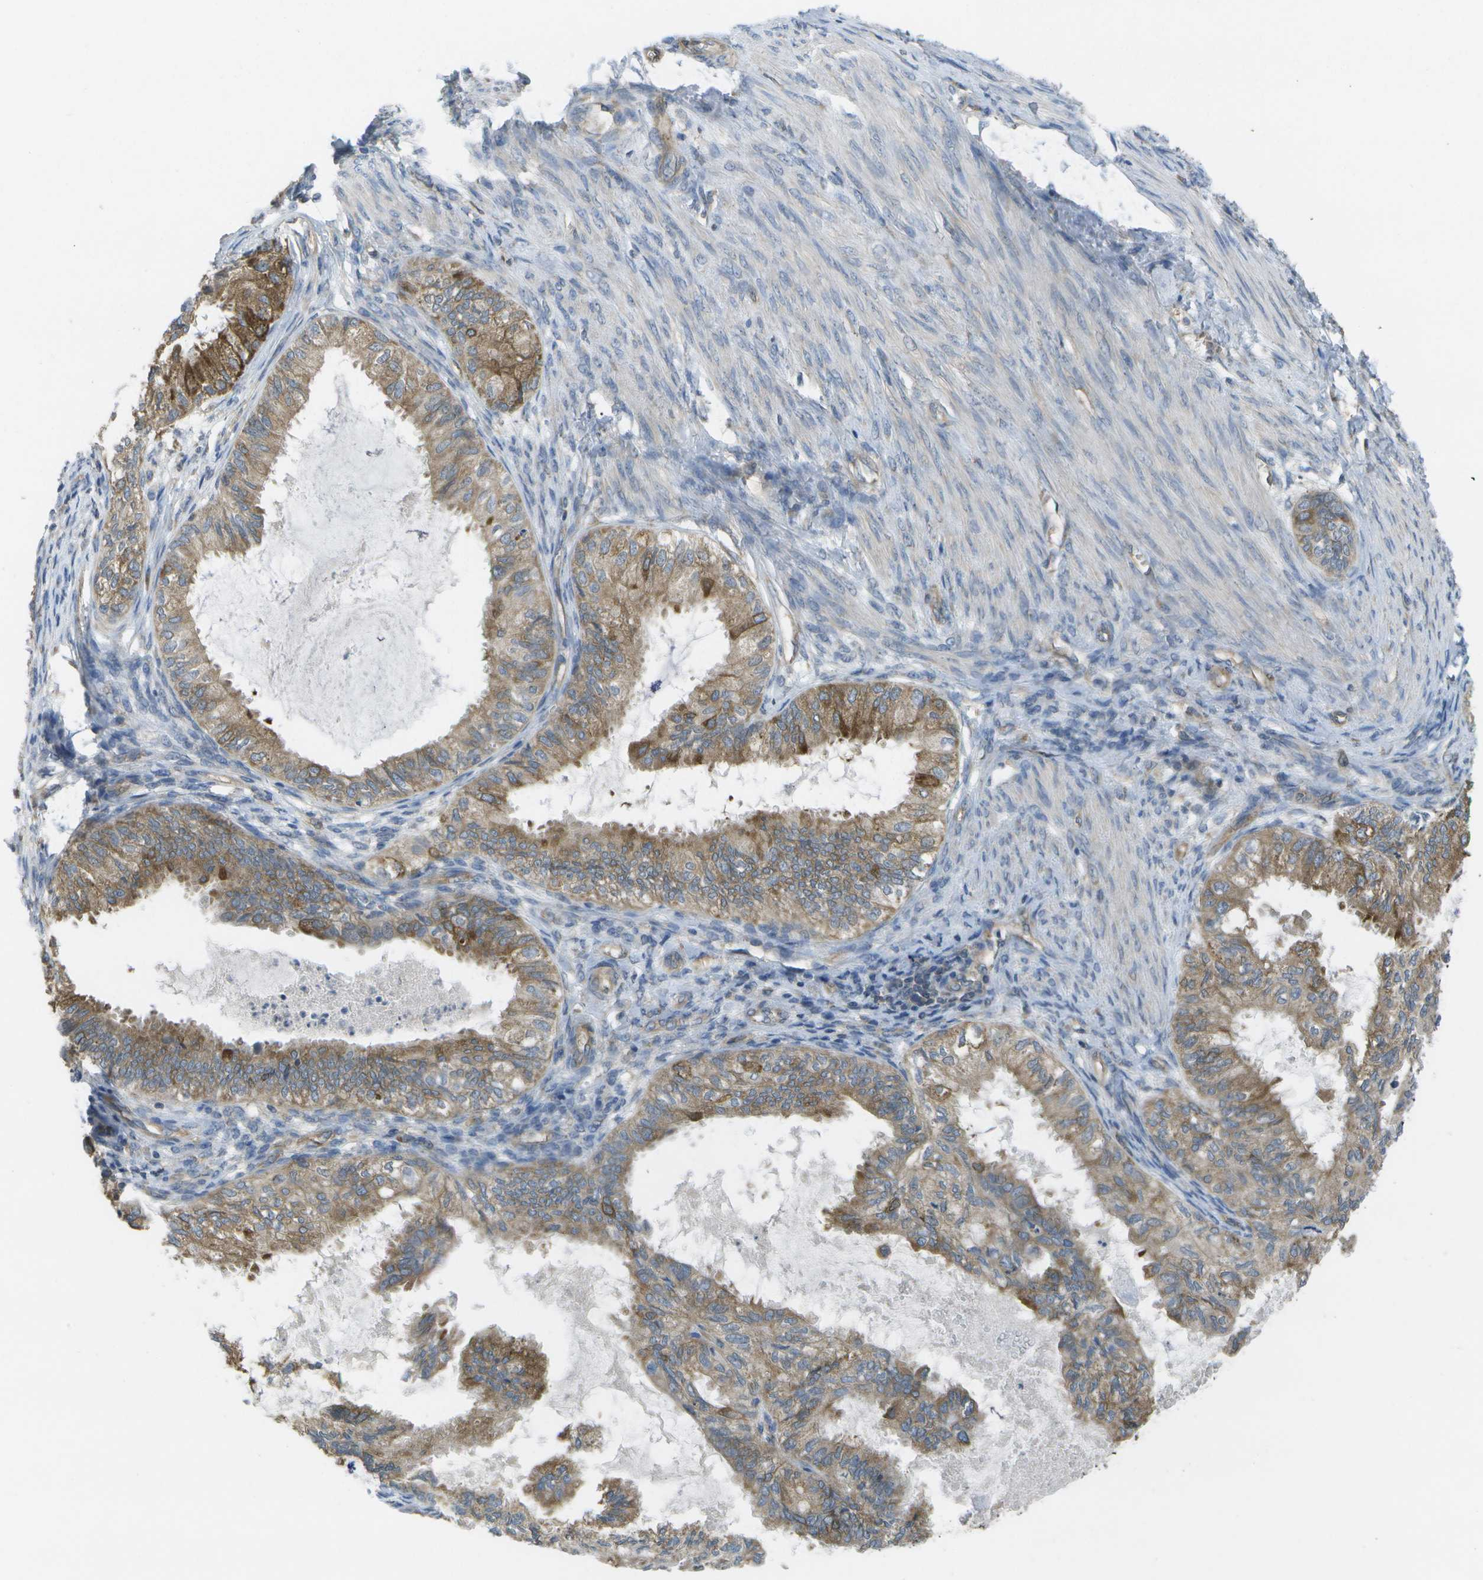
{"staining": {"intensity": "moderate", "quantity": ">75%", "location": "cytoplasmic/membranous"}, "tissue": "cervical cancer", "cell_type": "Tumor cells", "image_type": "cancer", "snomed": [{"axis": "morphology", "description": "Normal tissue, NOS"}, {"axis": "morphology", "description": "Adenocarcinoma, NOS"}, {"axis": "topography", "description": "Cervix"}, {"axis": "topography", "description": "Endometrium"}], "caption": "A histopathology image of cervical cancer stained for a protein displays moderate cytoplasmic/membranous brown staining in tumor cells.", "gene": "DPM3", "patient": {"sex": "female", "age": 86}}